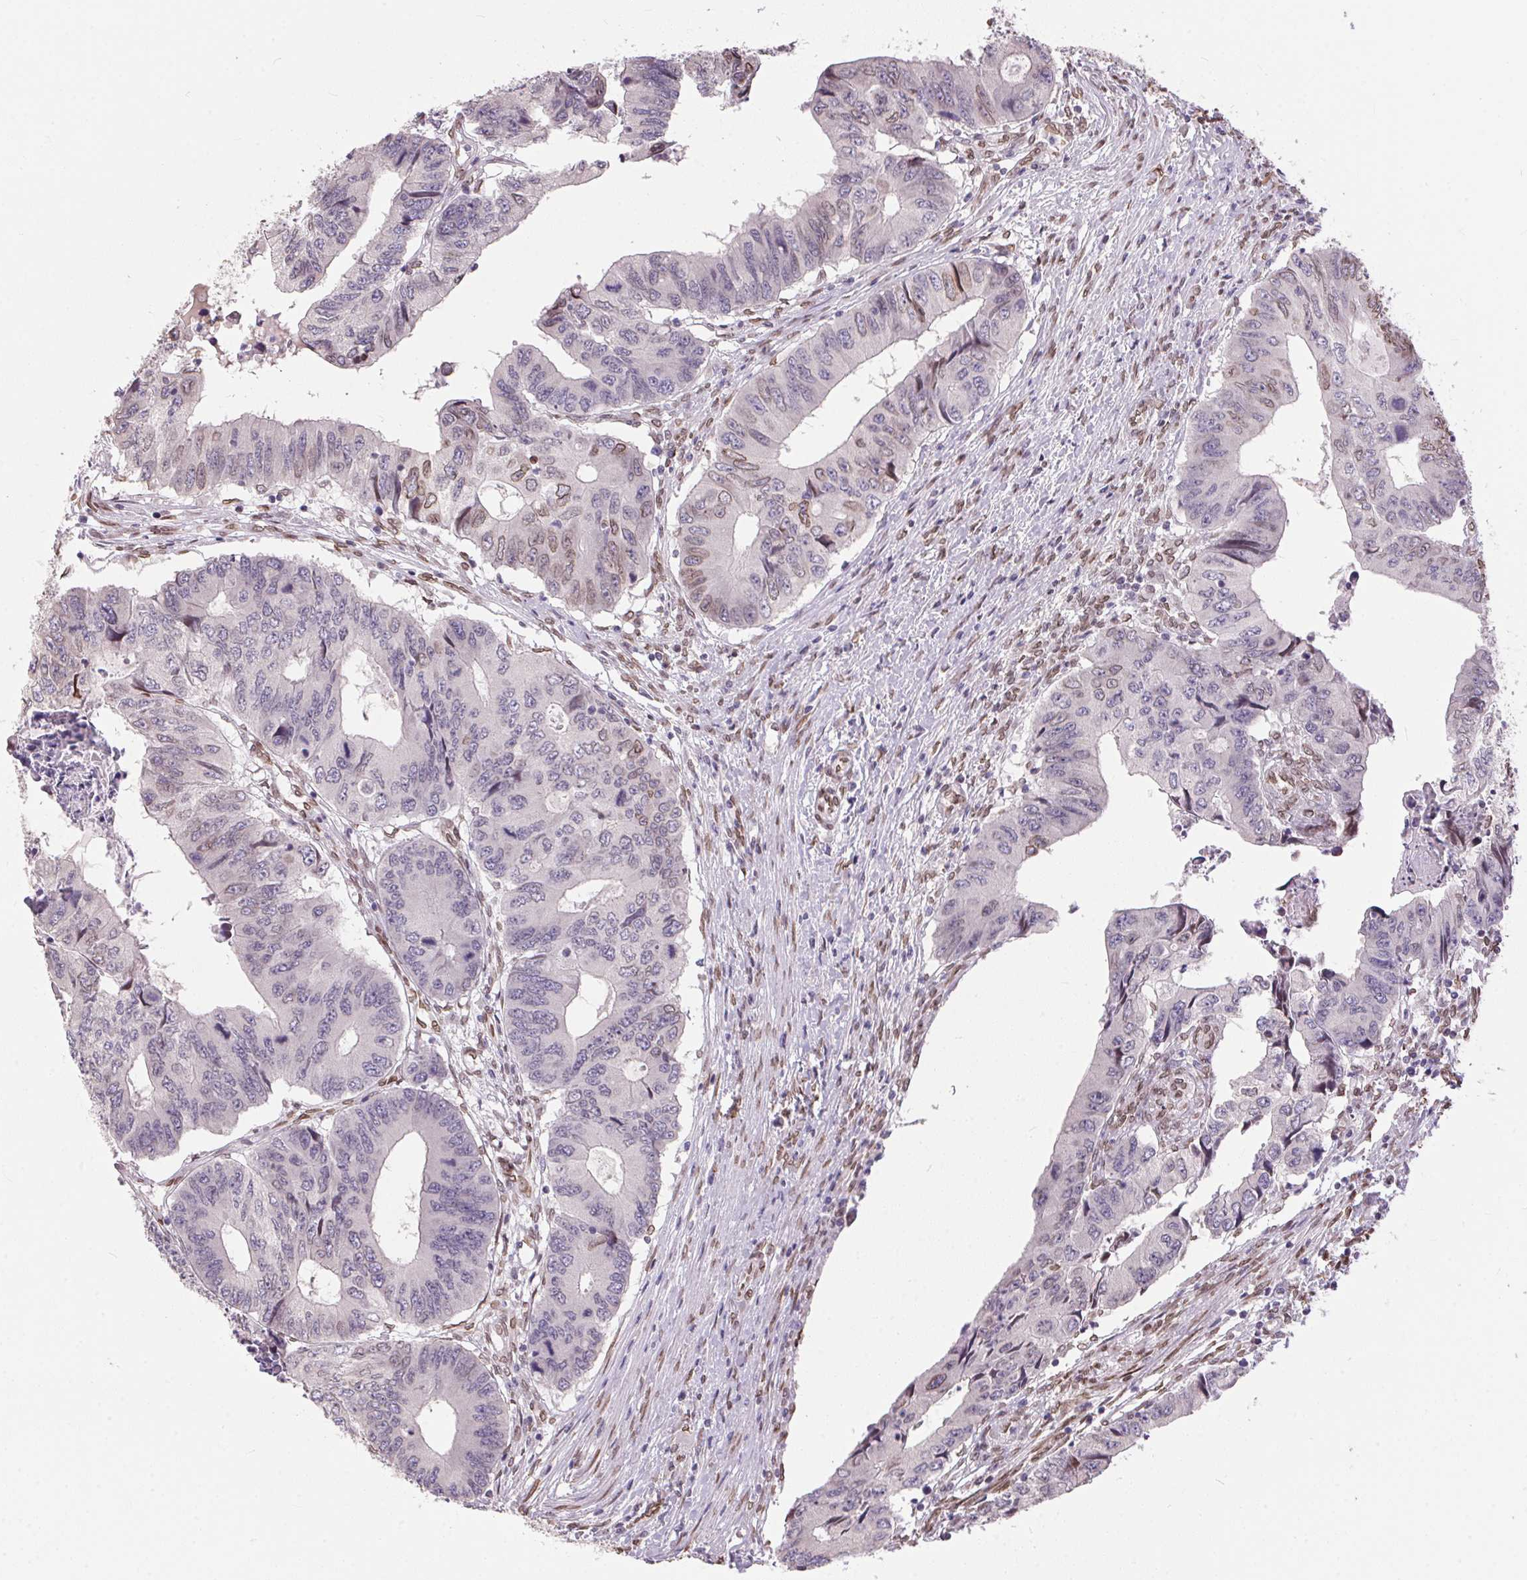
{"staining": {"intensity": "weak", "quantity": "<25%", "location": "nuclear"}, "tissue": "colorectal cancer", "cell_type": "Tumor cells", "image_type": "cancer", "snomed": [{"axis": "morphology", "description": "Adenocarcinoma, NOS"}, {"axis": "topography", "description": "Colon"}], "caption": "Colorectal cancer (adenocarcinoma) was stained to show a protein in brown. There is no significant positivity in tumor cells. (DAB IHC visualized using brightfield microscopy, high magnification).", "gene": "TMEM175", "patient": {"sex": "male", "age": 53}}